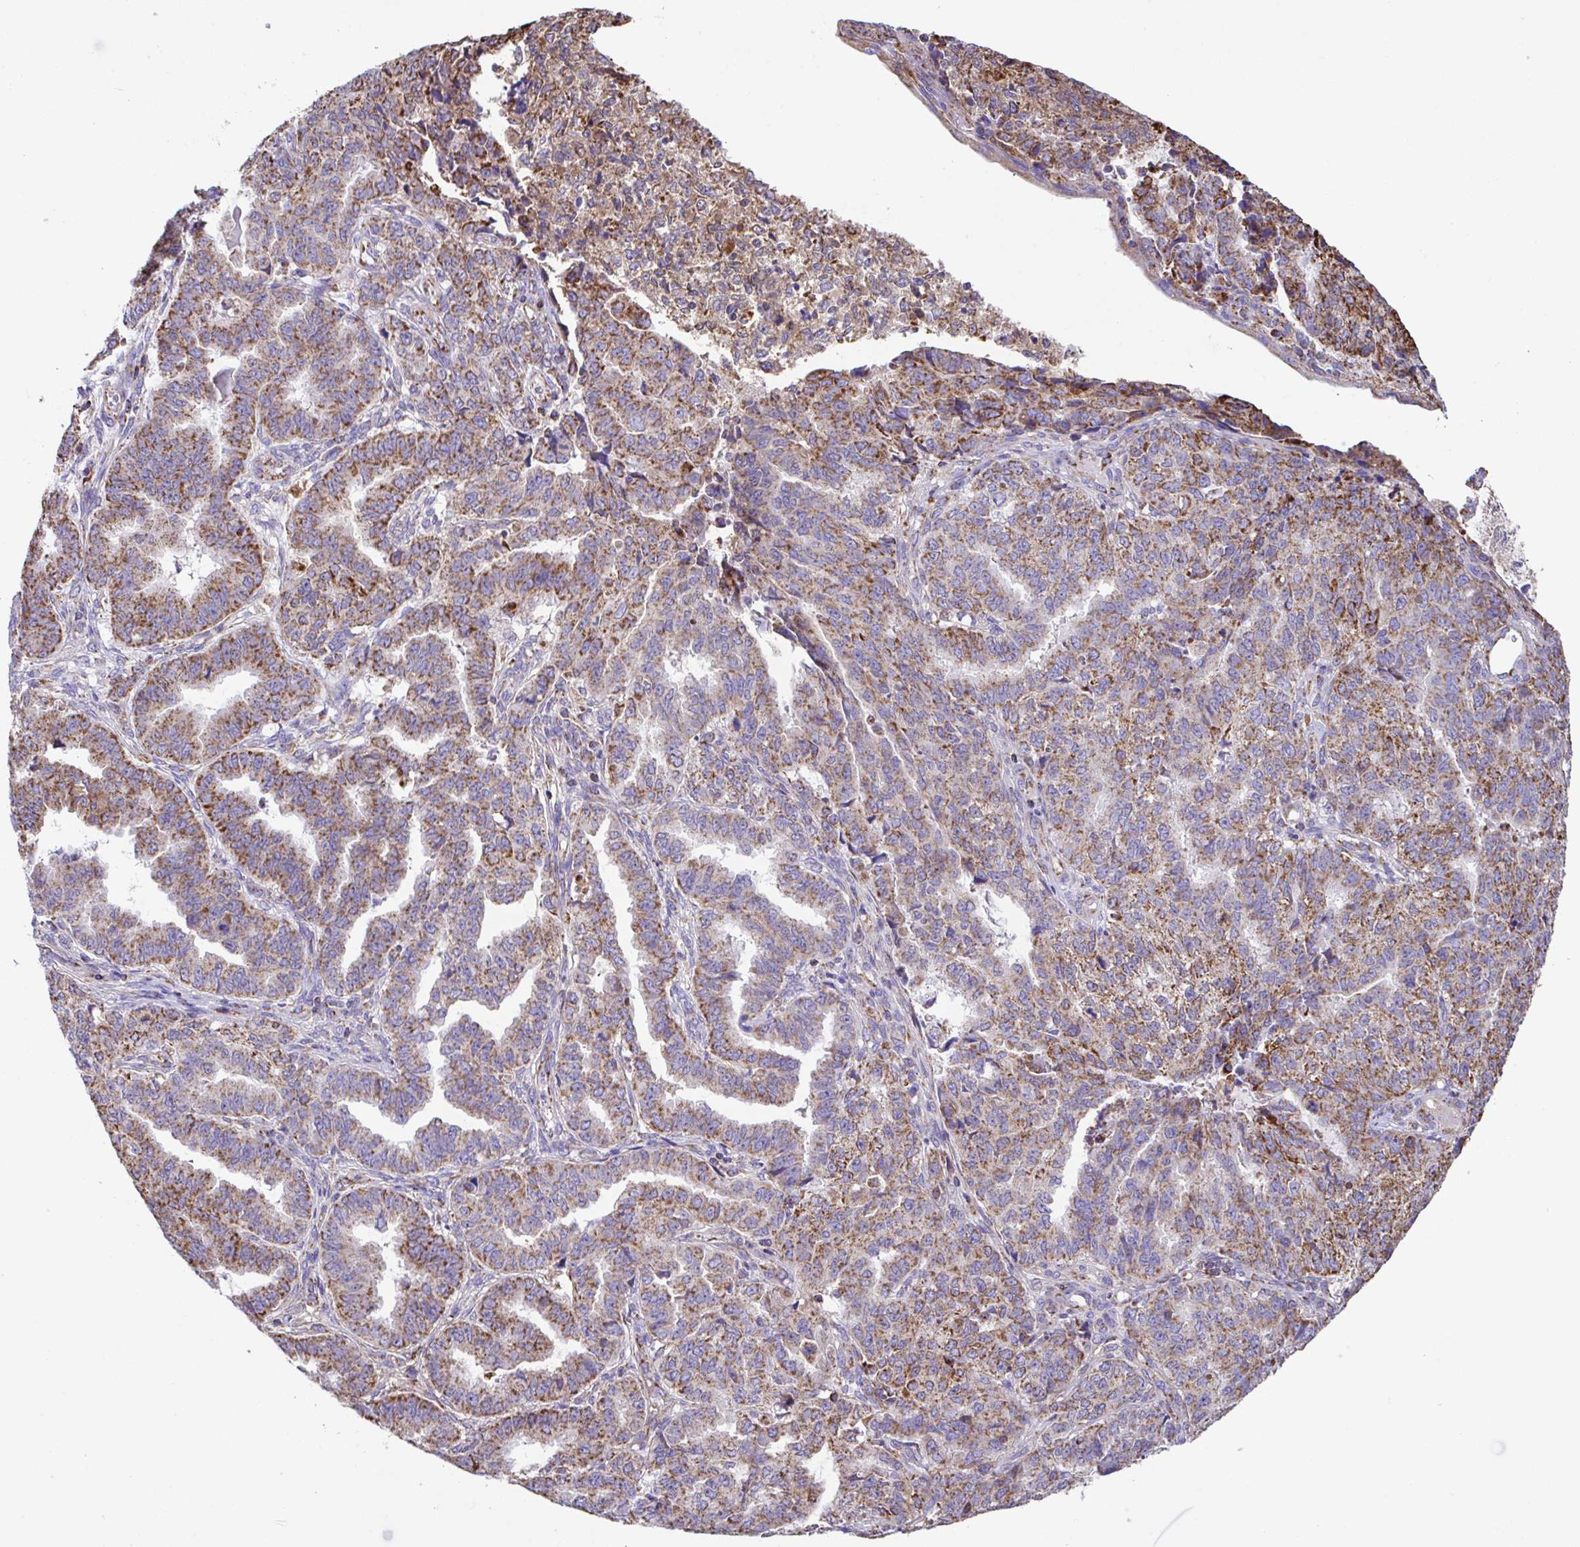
{"staining": {"intensity": "moderate", "quantity": ">75%", "location": "cytoplasmic/membranous"}, "tissue": "endometrial cancer", "cell_type": "Tumor cells", "image_type": "cancer", "snomed": [{"axis": "morphology", "description": "Adenocarcinoma, NOS"}, {"axis": "topography", "description": "Endometrium"}], "caption": "Endometrial adenocarcinoma stained for a protein demonstrates moderate cytoplasmic/membranous positivity in tumor cells.", "gene": "PCMTD2", "patient": {"sex": "female", "age": 50}}